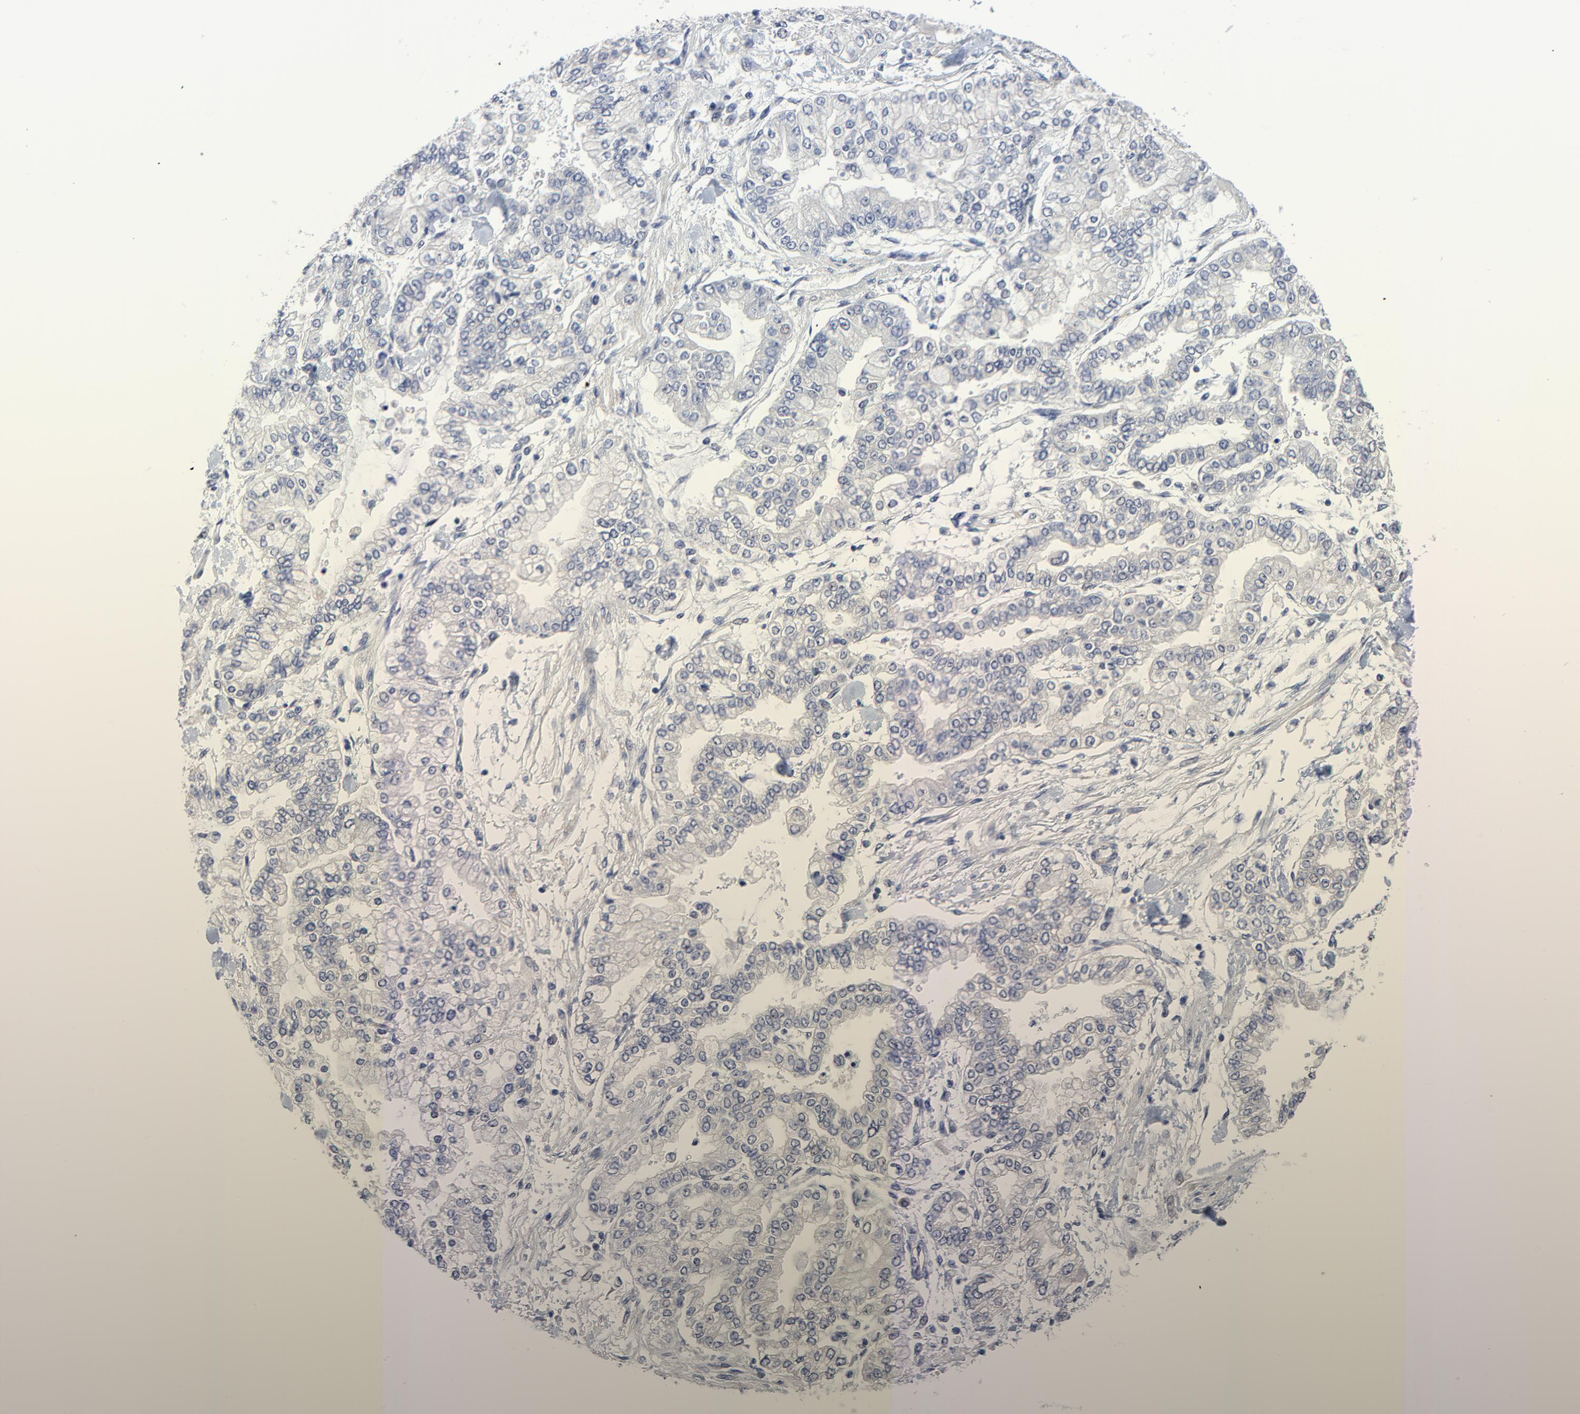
{"staining": {"intensity": "negative", "quantity": "none", "location": "none"}, "tissue": "stomach cancer", "cell_type": "Tumor cells", "image_type": "cancer", "snomed": [{"axis": "morphology", "description": "Normal tissue, NOS"}, {"axis": "morphology", "description": "Adenocarcinoma, NOS"}, {"axis": "topography", "description": "Stomach, upper"}, {"axis": "topography", "description": "Stomach"}], "caption": "IHC histopathology image of stomach cancer stained for a protein (brown), which demonstrates no positivity in tumor cells.", "gene": "DHRSX", "patient": {"sex": "male", "age": 76}}